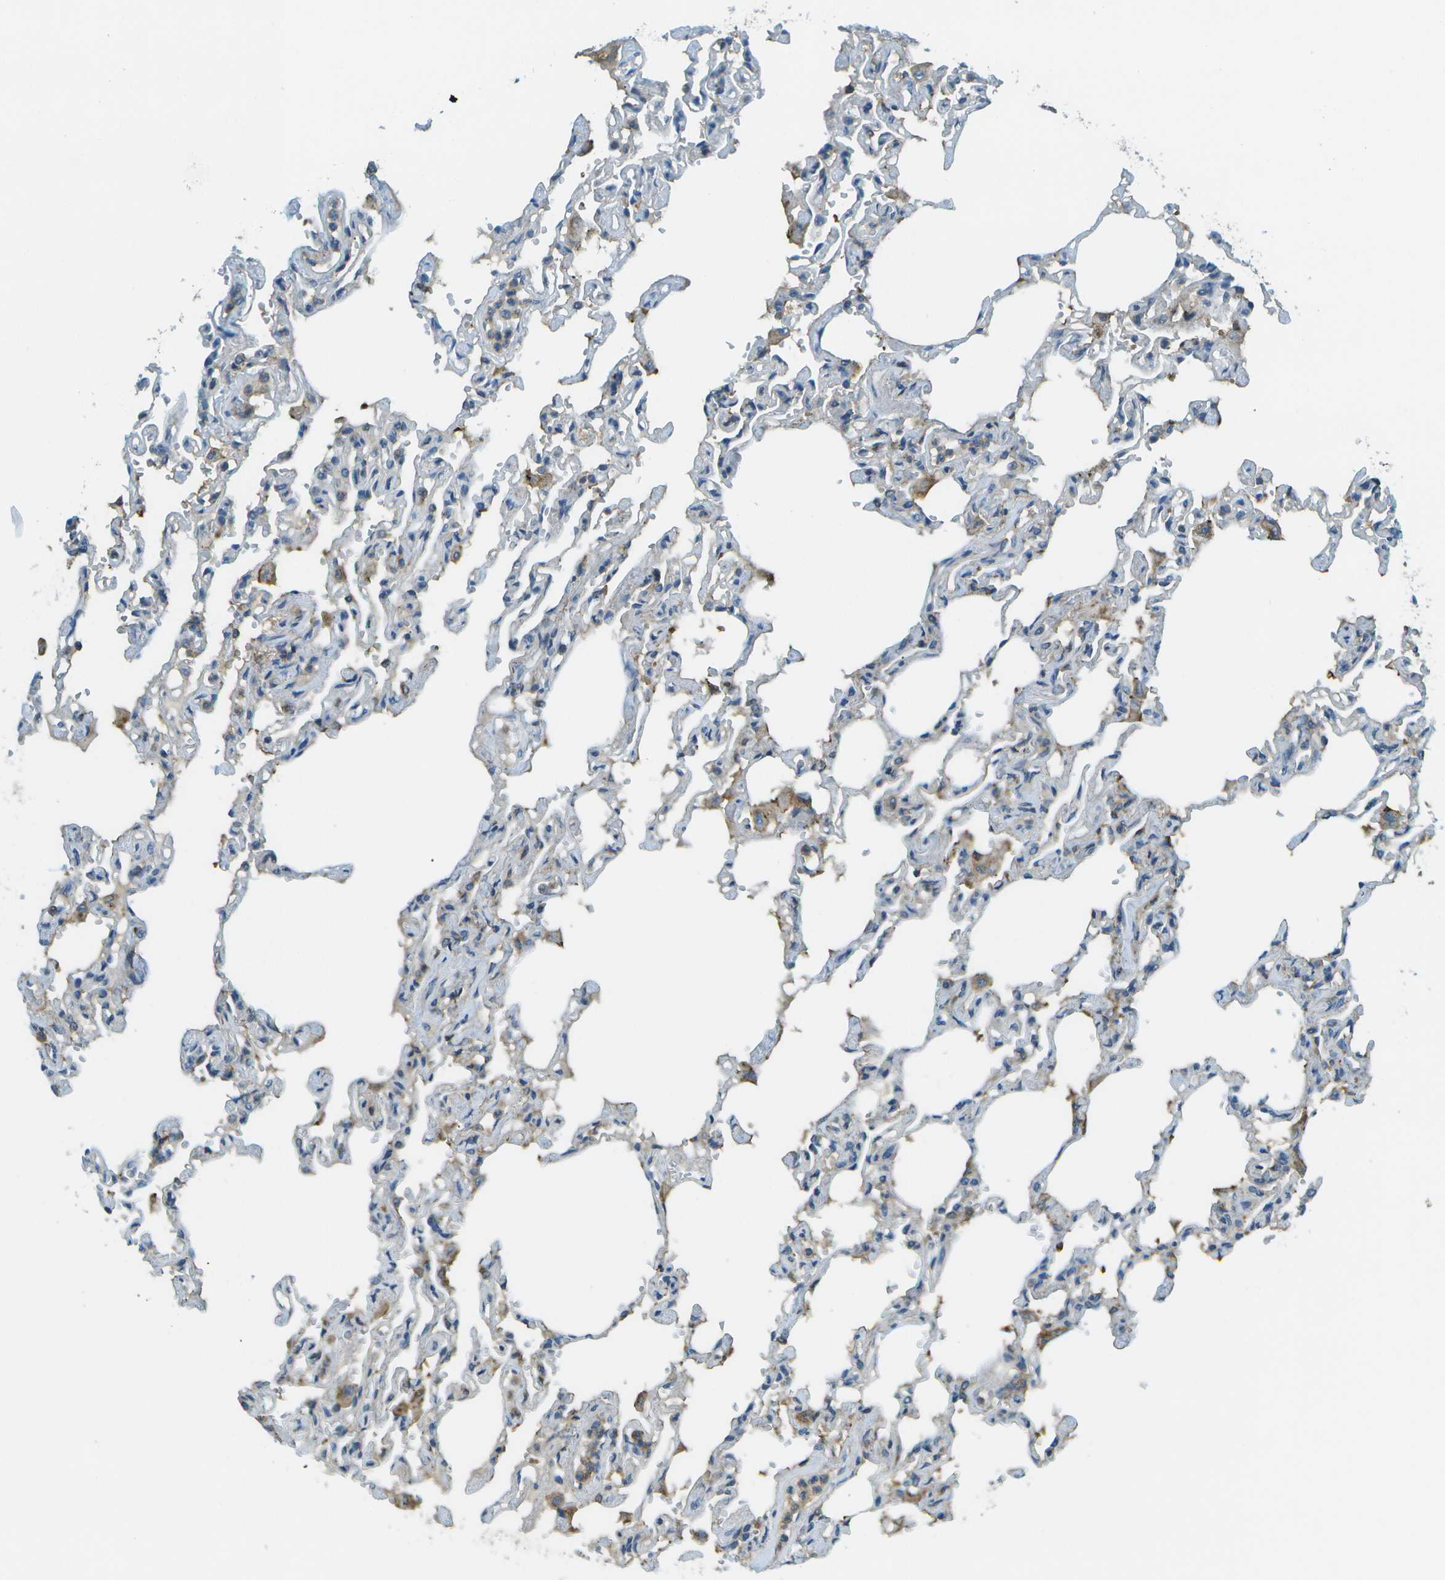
{"staining": {"intensity": "weak", "quantity": "25%-75%", "location": "cytoplasmic/membranous"}, "tissue": "lung", "cell_type": "Alveolar cells", "image_type": "normal", "snomed": [{"axis": "morphology", "description": "Normal tissue, NOS"}, {"axis": "topography", "description": "Lung"}], "caption": "Immunohistochemical staining of normal human lung displays weak cytoplasmic/membranous protein staining in about 25%-75% of alveolar cells. The protein is shown in brown color, while the nuclei are stained blue.", "gene": "LRRC66", "patient": {"sex": "male", "age": 21}}